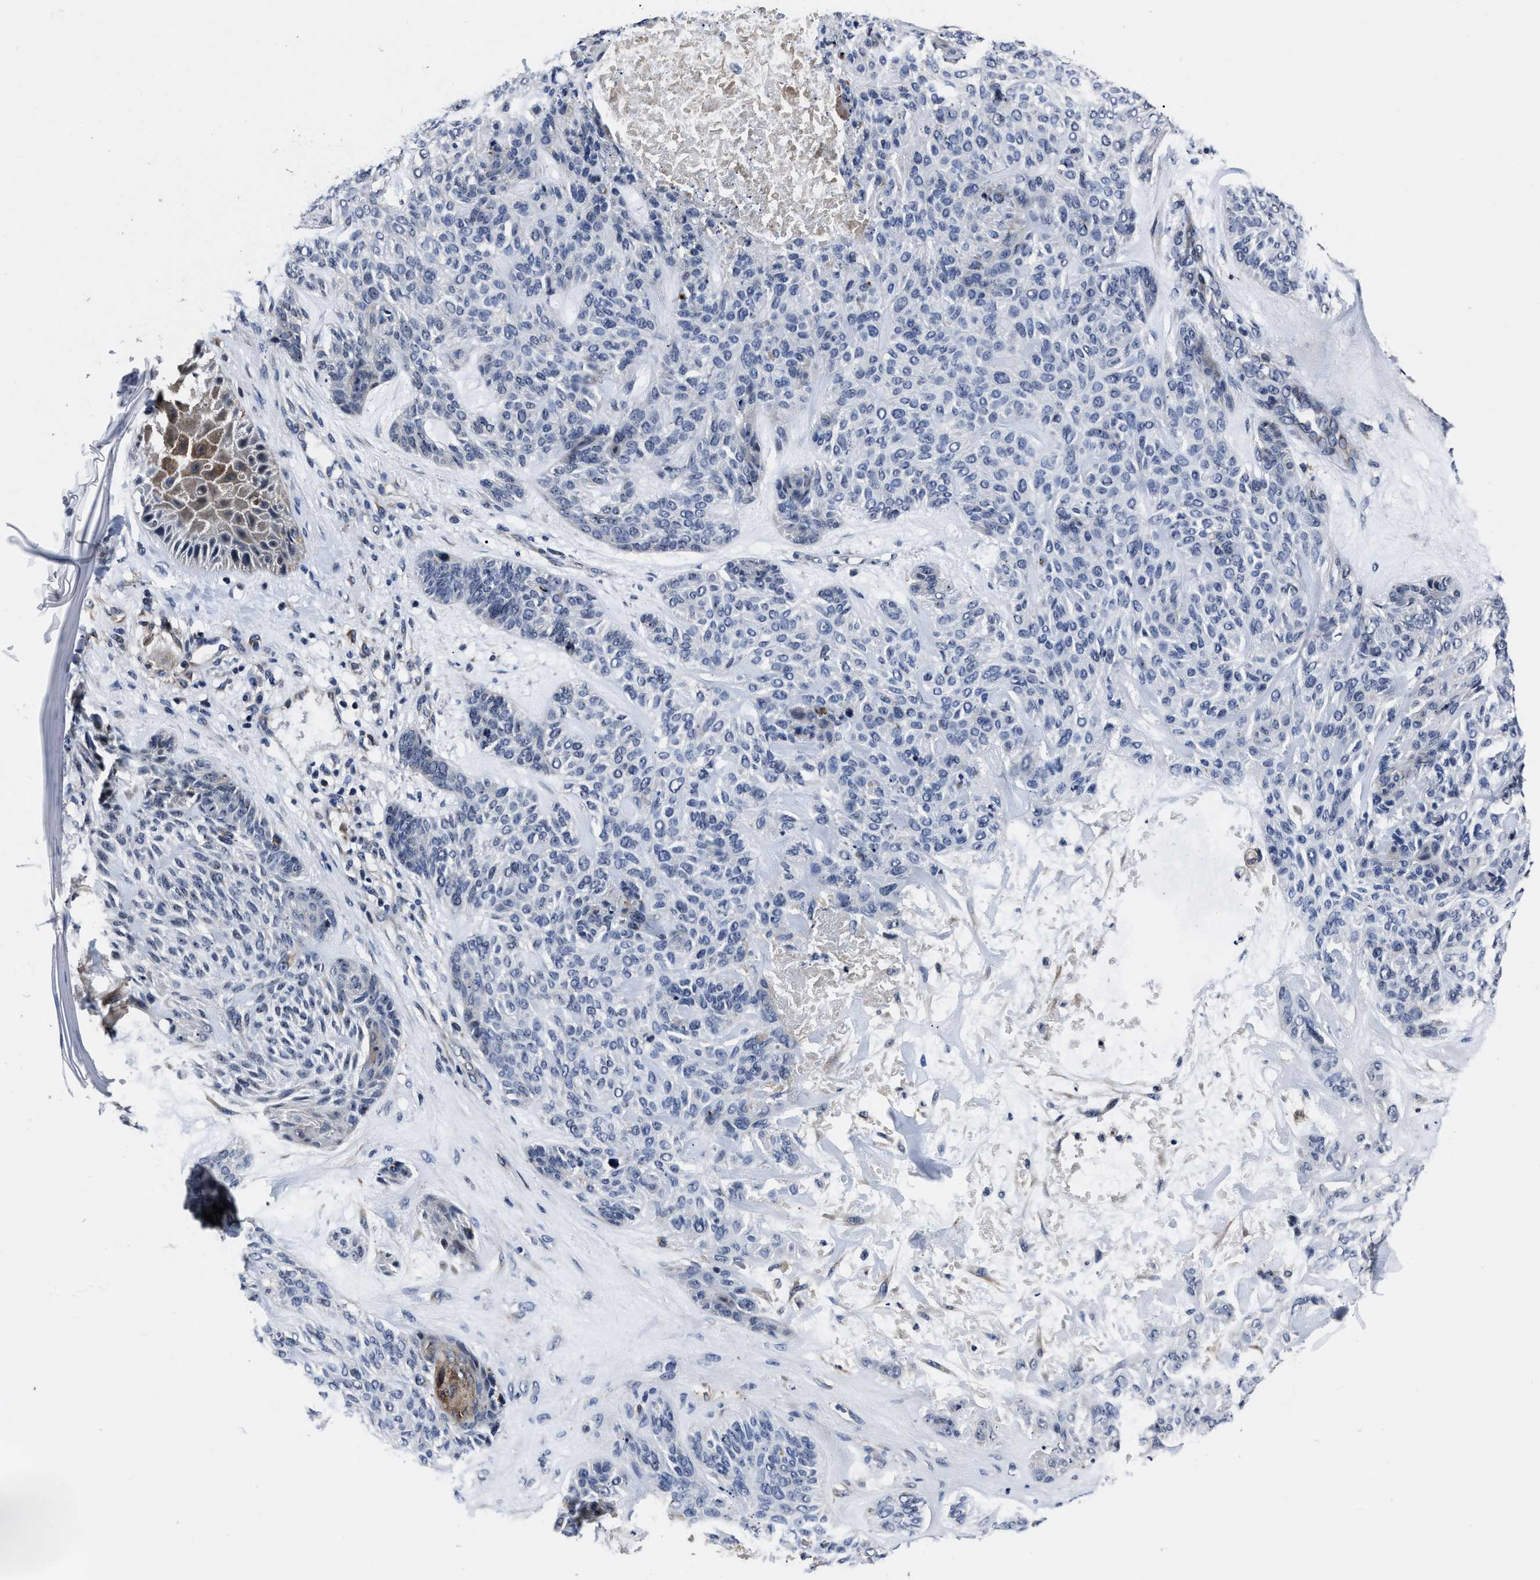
{"staining": {"intensity": "weak", "quantity": "<25%", "location": "cytoplasmic/membranous"}, "tissue": "skin cancer", "cell_type": "Tumor cells", "image_type": "cancer", "snomed": [{"axis": "morphology", "description": "Basal cell carcinoma"}, {"axis": "topography", "description": "Skin"}], "caption": "A micrograph of skin basal cell carcinoma stained for a protein shows no brown staining in tumor cells.", "gene": "RSBN1L", "patient": {"sex": "male", "age": 55}}